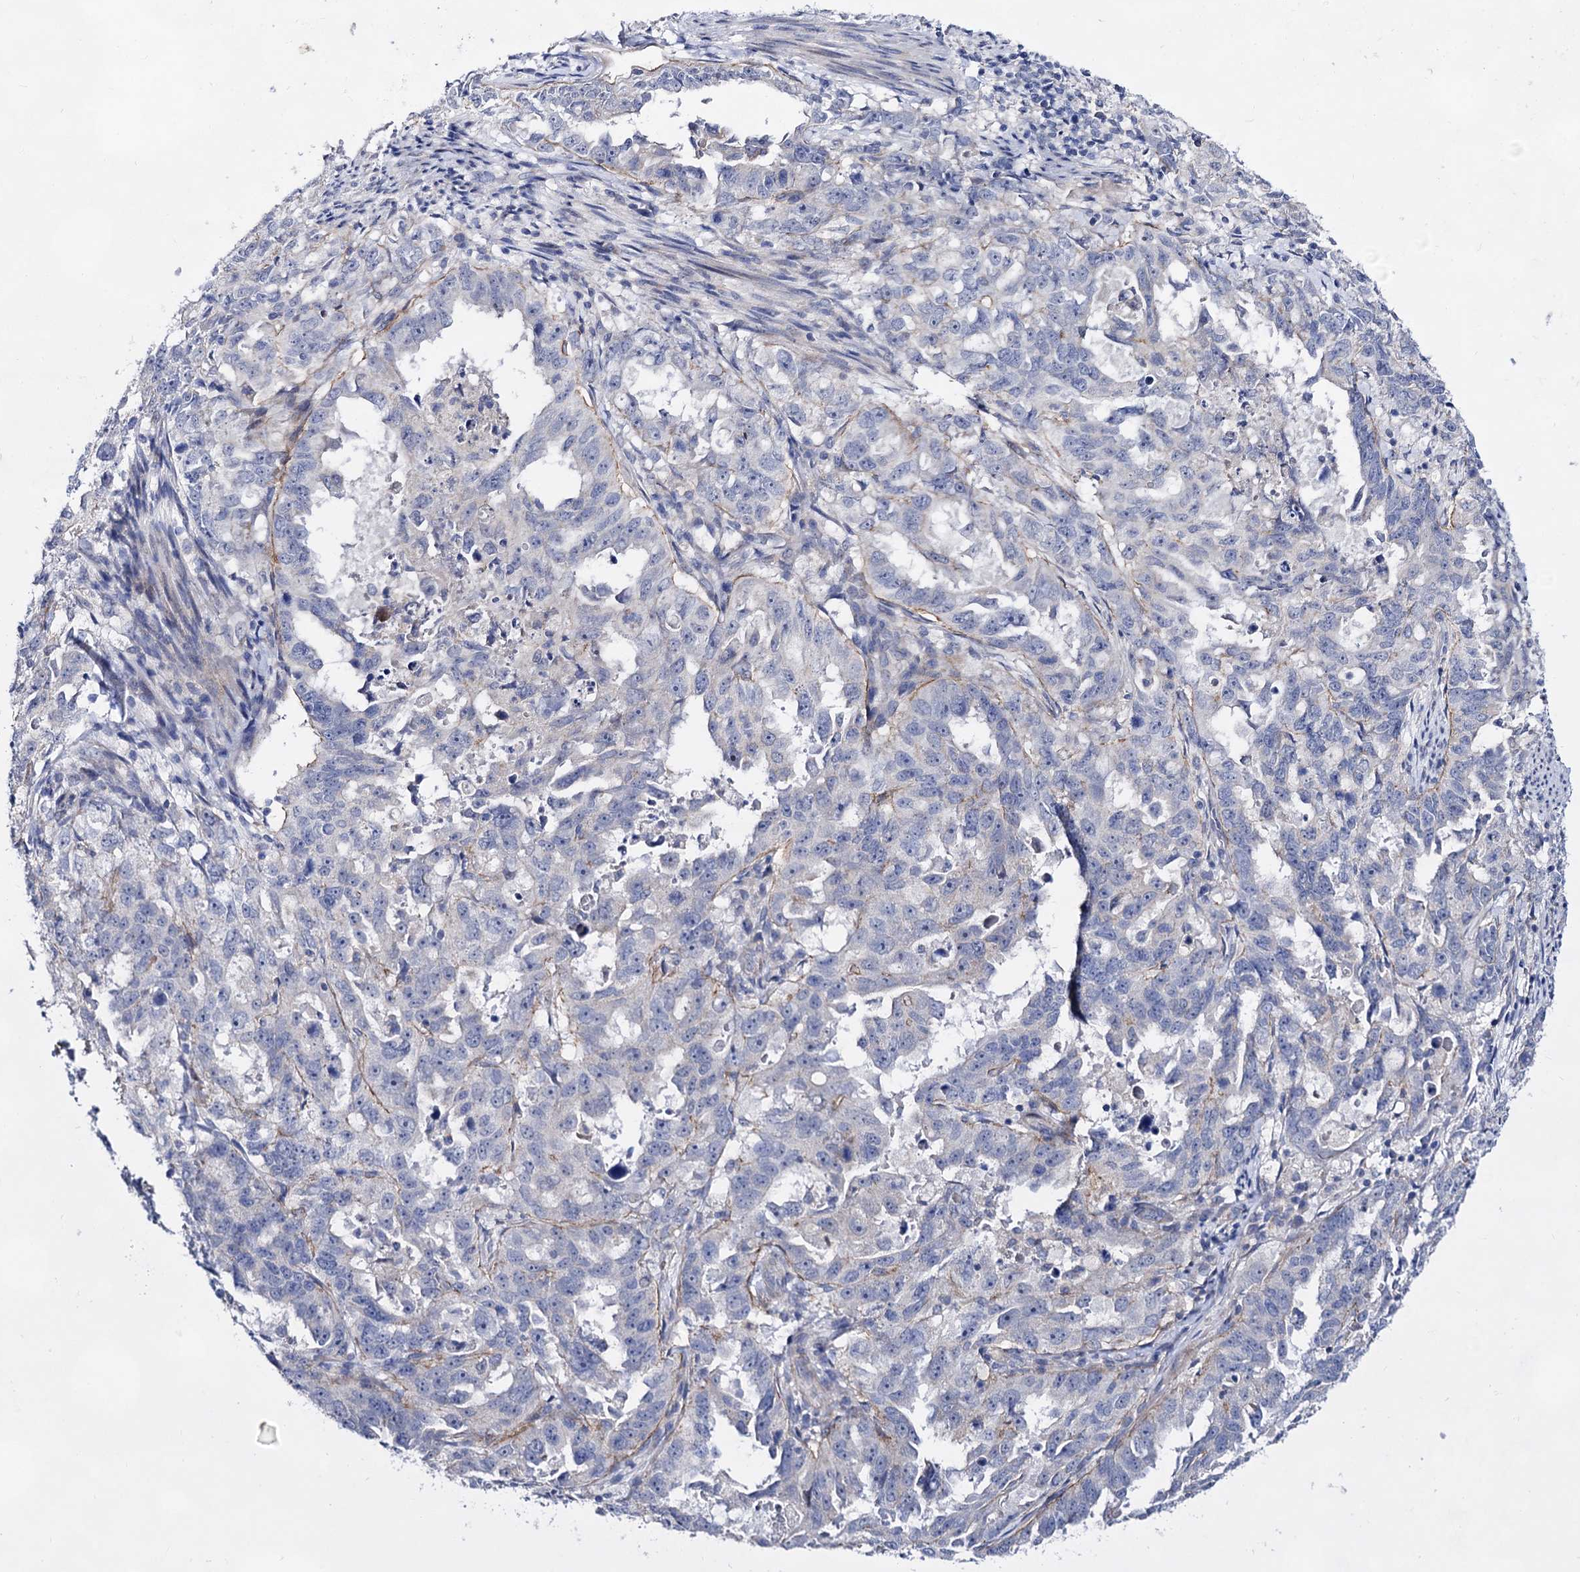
{"staining": {"intensity": "negative", "quantity": "none", "location": "none"}, "tissue": "endometrial cancer", "cell_type": "Tumor cells", "image_type": "cancer", "snomed": [{"axis": "morphology", "description": "Adenocarcinoma, NOS"}, {"axis": "topography", "description": "Endometrium"}], "caption": "IHC micrograph of neoplastic tissue: human endometrial adenocarcinoma stained with DAB exhibits no significant protein positivity in tumor cells. The staining was performed using DAB to visualize the protein expression in brown, while the nuclei were stained in blue with hematoxylin (Magnification: 20x).", "gene": "PLIN1", "patient": {"sex": "female", "age": 65}}